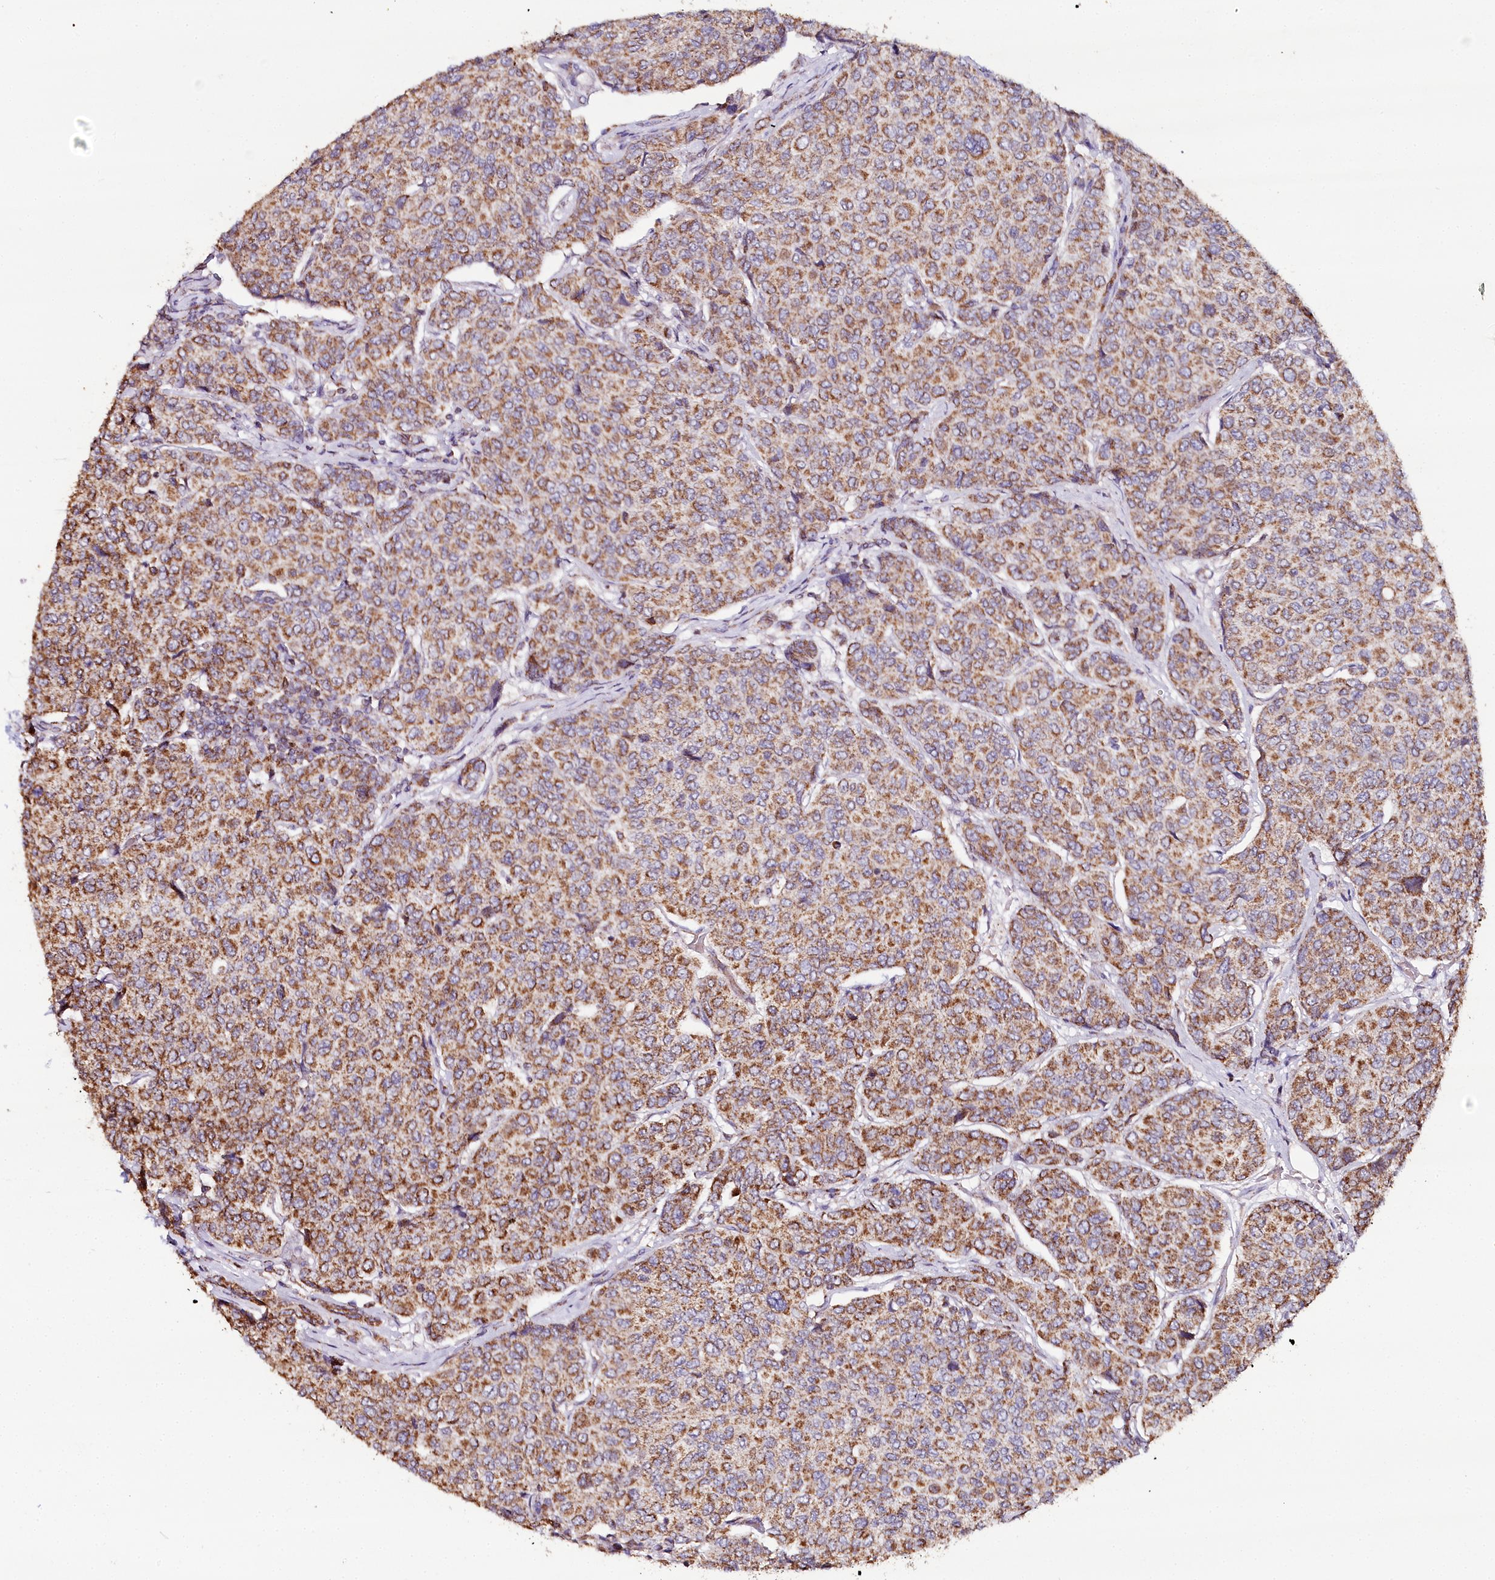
{"staining": {"intensity": "moderate", "quantity": ">75%", "location": "cytoplasmic/membranous"}, "tissue": "breast cancer", "cell_type": "Tumor cells", "image_type": "cancer", "snomed": [{"axis": "morphology", "description": "Duct carcinoma"}, {"axis": "topography", "description": "Breast"}], "caption": "Moderate cytoplasmic/membranous positivity is present in approximately >75% of tumor cells in breast cancer. Immunohistochemistry (ihc) stains the protein in brown and the nuclei are stained blue.", "gene": "MMP25", "patient": {"sex": "female", "age": 55}}